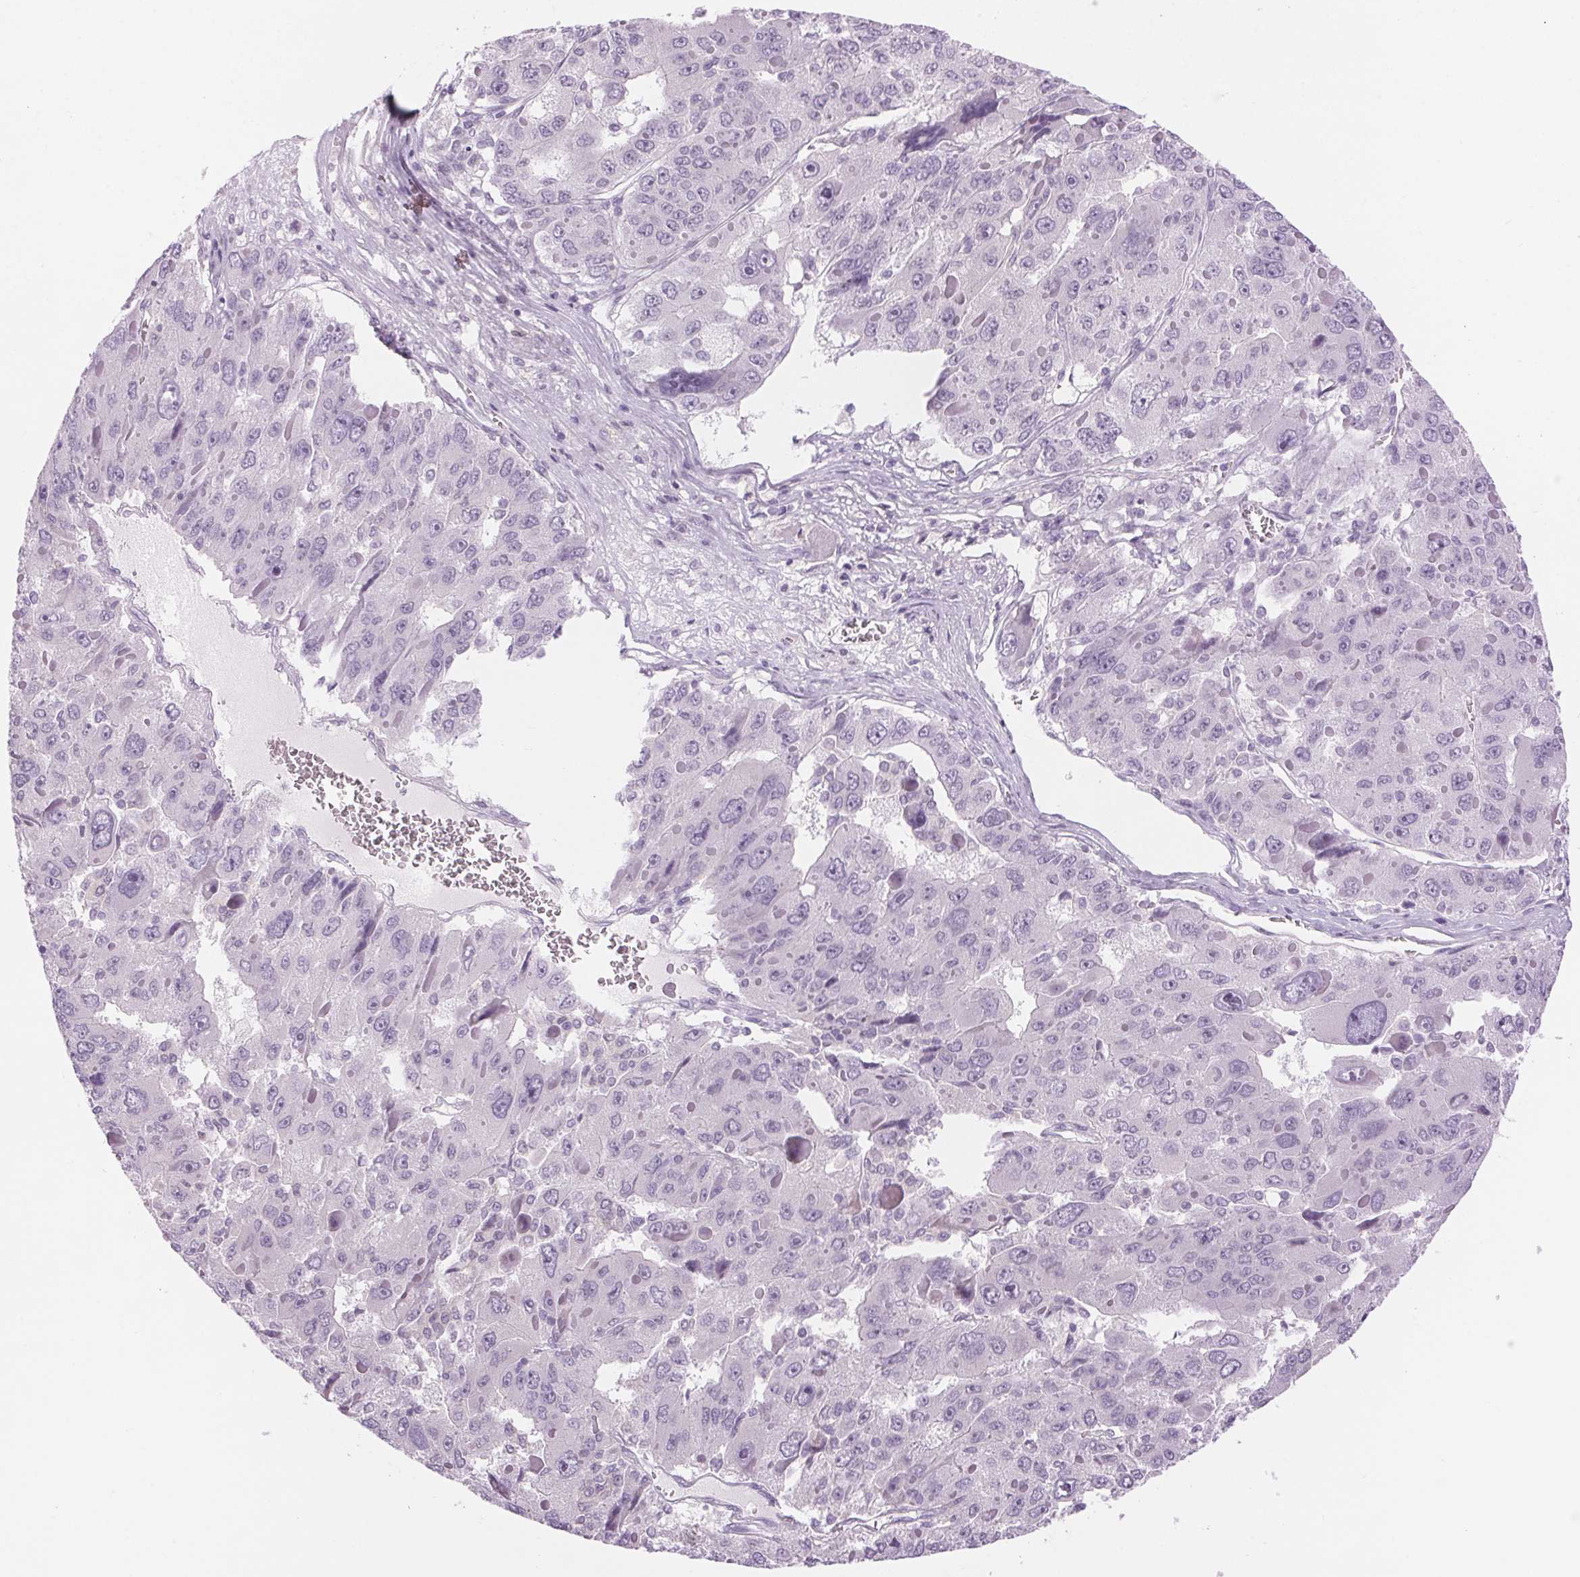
{"staining": {"intensity": "negative", "quantity": "none", "location": "none"}, "tissue": "liver cancer", "cell_type": "Tumor cells", "image_type": "cancer", "snomed": [{"axis": "morphology", "description": "Carcinoma, Hepatocellular, NOS"}, {"axis": "topography", "description": "Liver"}], "caption": "Liver hepatocellular carcinoma stained for a protein using IHC shows no expression tumor cells.", "gene": "SLC6A19", "patient": {"sex": "female", "age": 41}}